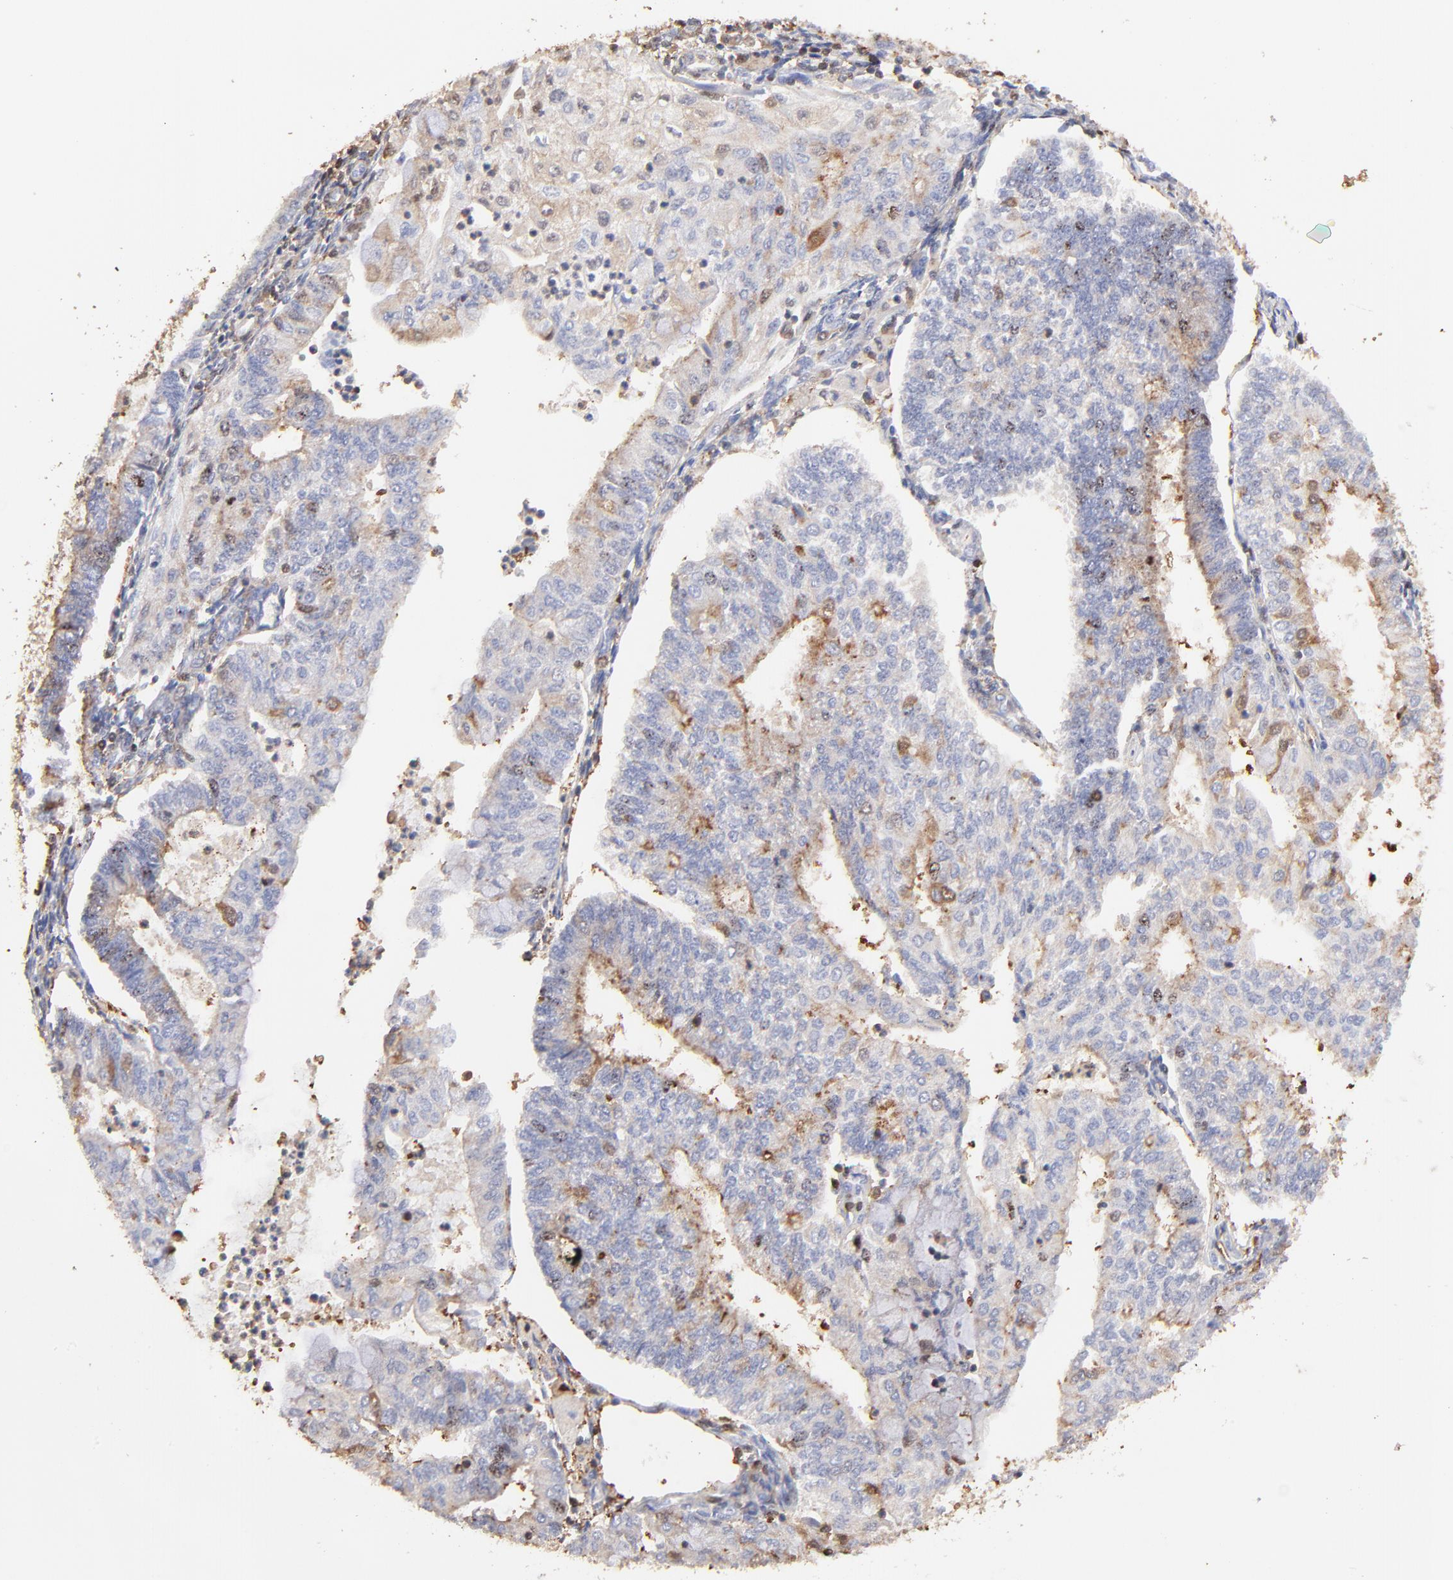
{"staining": {"intensity": "negative", "quantity": "none", "location": "none"}, "tissue": "endometrial cancer", "cell_type": "Tumor cells", "image_type": "cancer", "snomed": [{"axis": "morphology", "description": "Adenocarcinoma, NOS"}, {"axis": "topography", "description": "Endometrium"}], "caption": "The immunohistochemistry (IHC) photomicrograph has no significant positivity in tumor cells of adenocarcinoma (endometrial) tissue.", "gene": "BIRC5", "patient": {"sex": "female", "age": 59}}